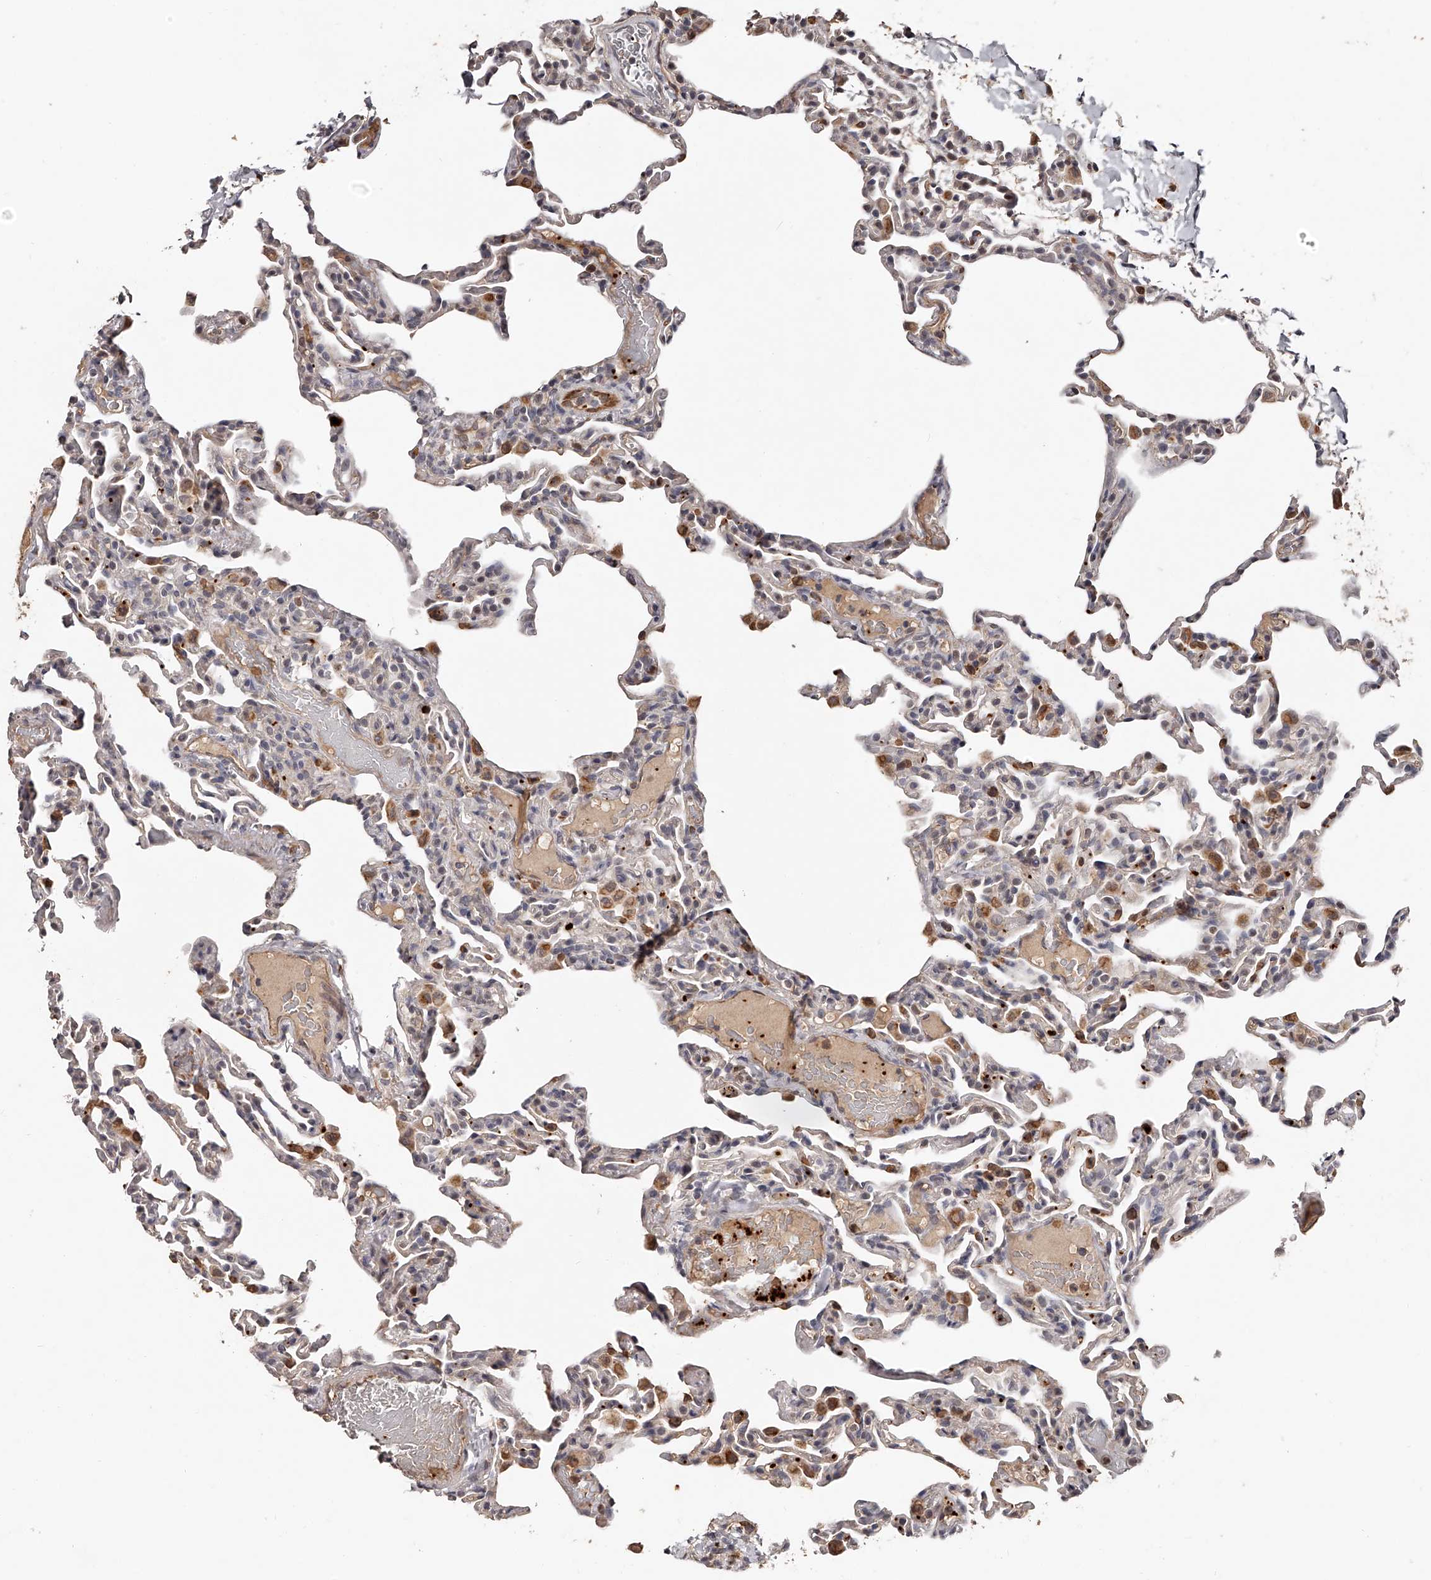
{"staining": {"intensity": "moderate", "quantity": "<25%", "location": "cytoplasmic/membranous"}, "tissue": "lung", "cell_type": "Alveolar cells", "image_type": "normal", "snomed": [{"axis": "morphology", "description": "Normal tissue, NOS"}, {"axis": "topography", "description": "Lung"}], "caption": "Lung stained for a protein displays moderate cytoplasmic/membranous positivity in alveolar cells. The staining was performed using DAB, with brown indicating positive protein expression. Nuclei are stained blue with hematoxylin.", "gene": "URGCP", "patient": {"sex": "male", "age": 20}}